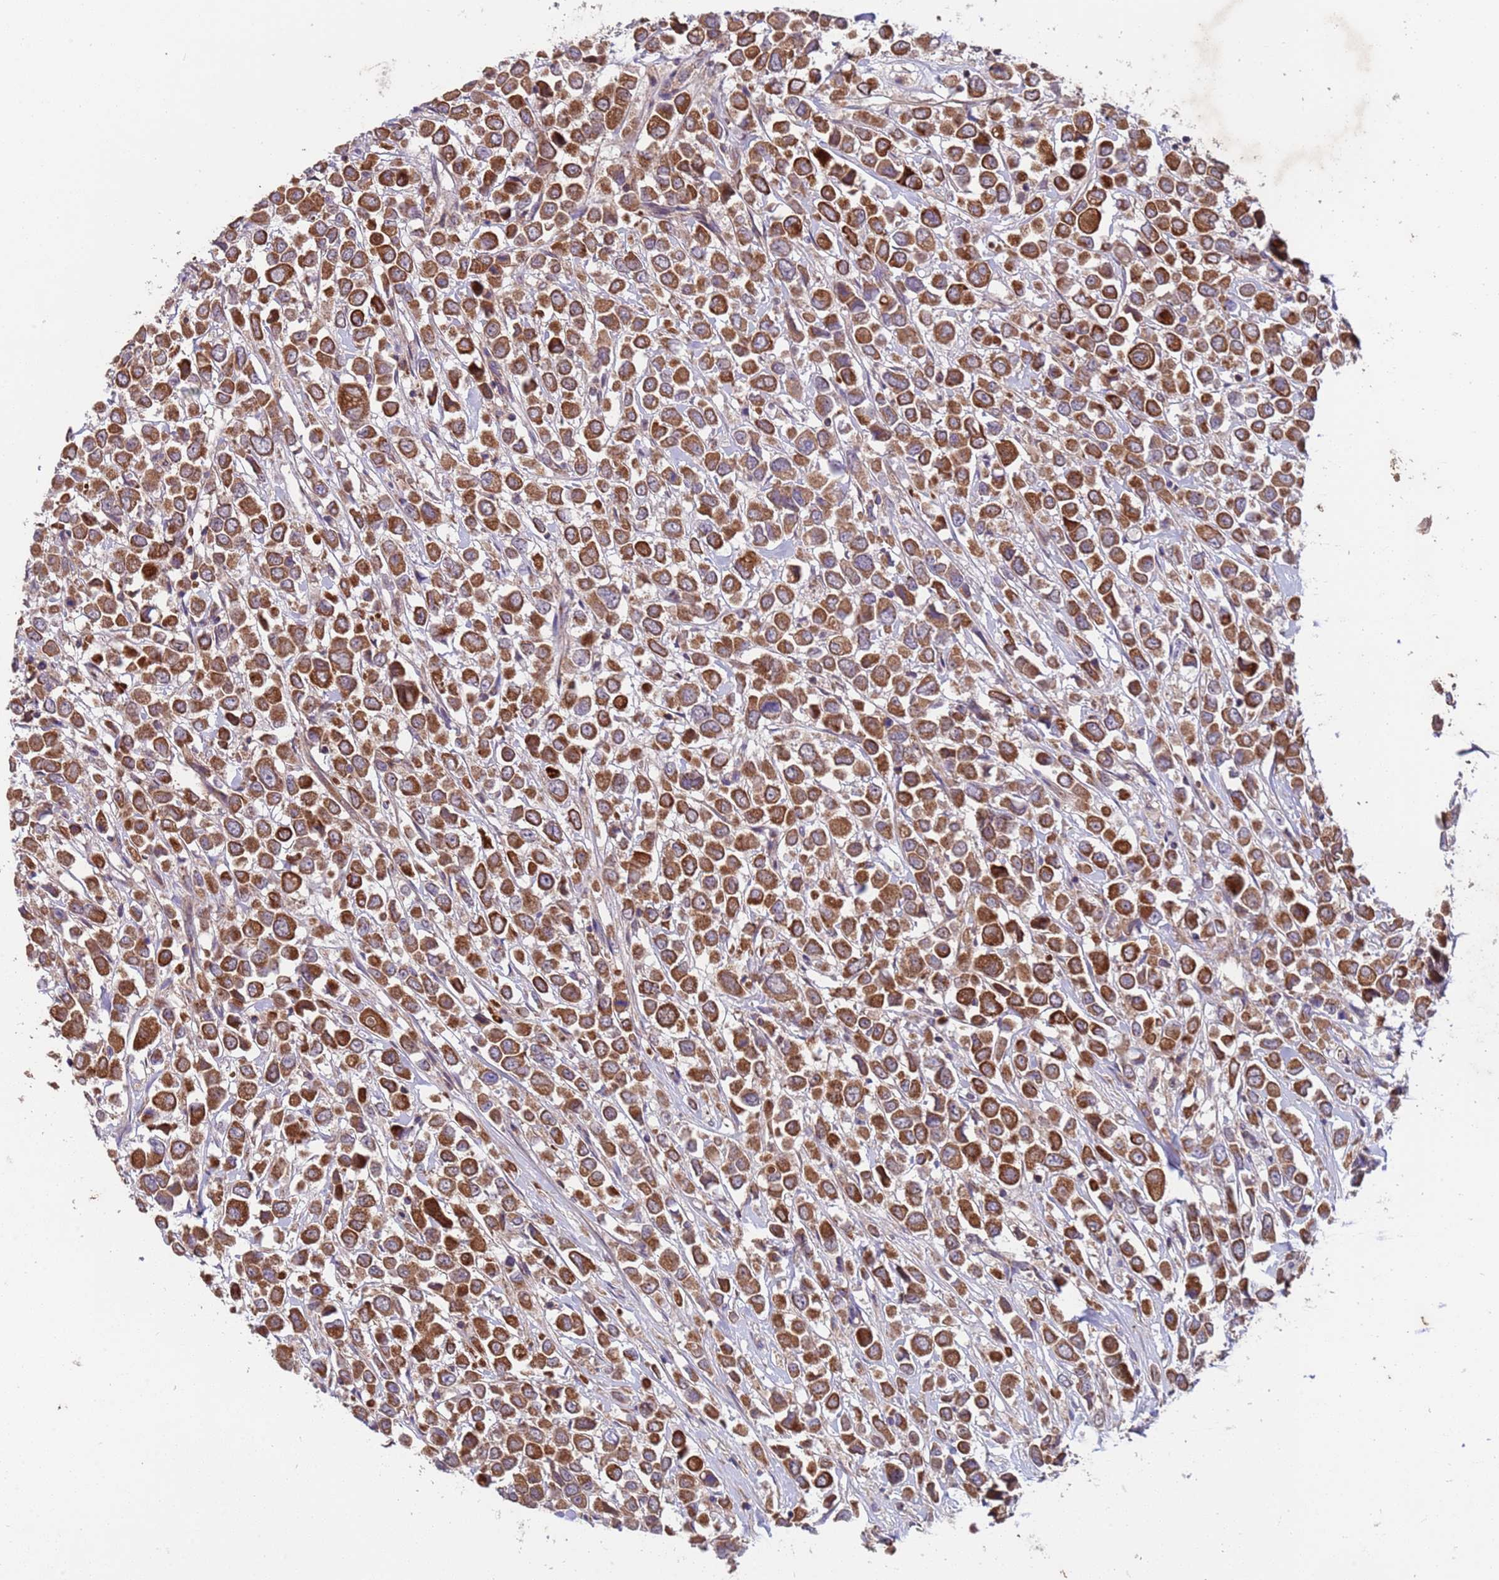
{"staining": {"intensity": "strong", "quantity": ">75%", "location": "cytoplasmic/membranous"}, "tissue": "breast cancer", "cell_type": "Tumor cells", "image_type": "cancer", "snomed": [{"axis": "morphology", "description": "Duct carcinoma"}, {"axis": "topography", "description": "Breast"}], "caption": "There is high levels of strong cytoplasmic/membranous staining in tumor cells of breast cancer, as demonstrated by immunohistochemical staining (brown color).", "gene": "ACAD8", "patient": {"sex": "female", "age": 61}}